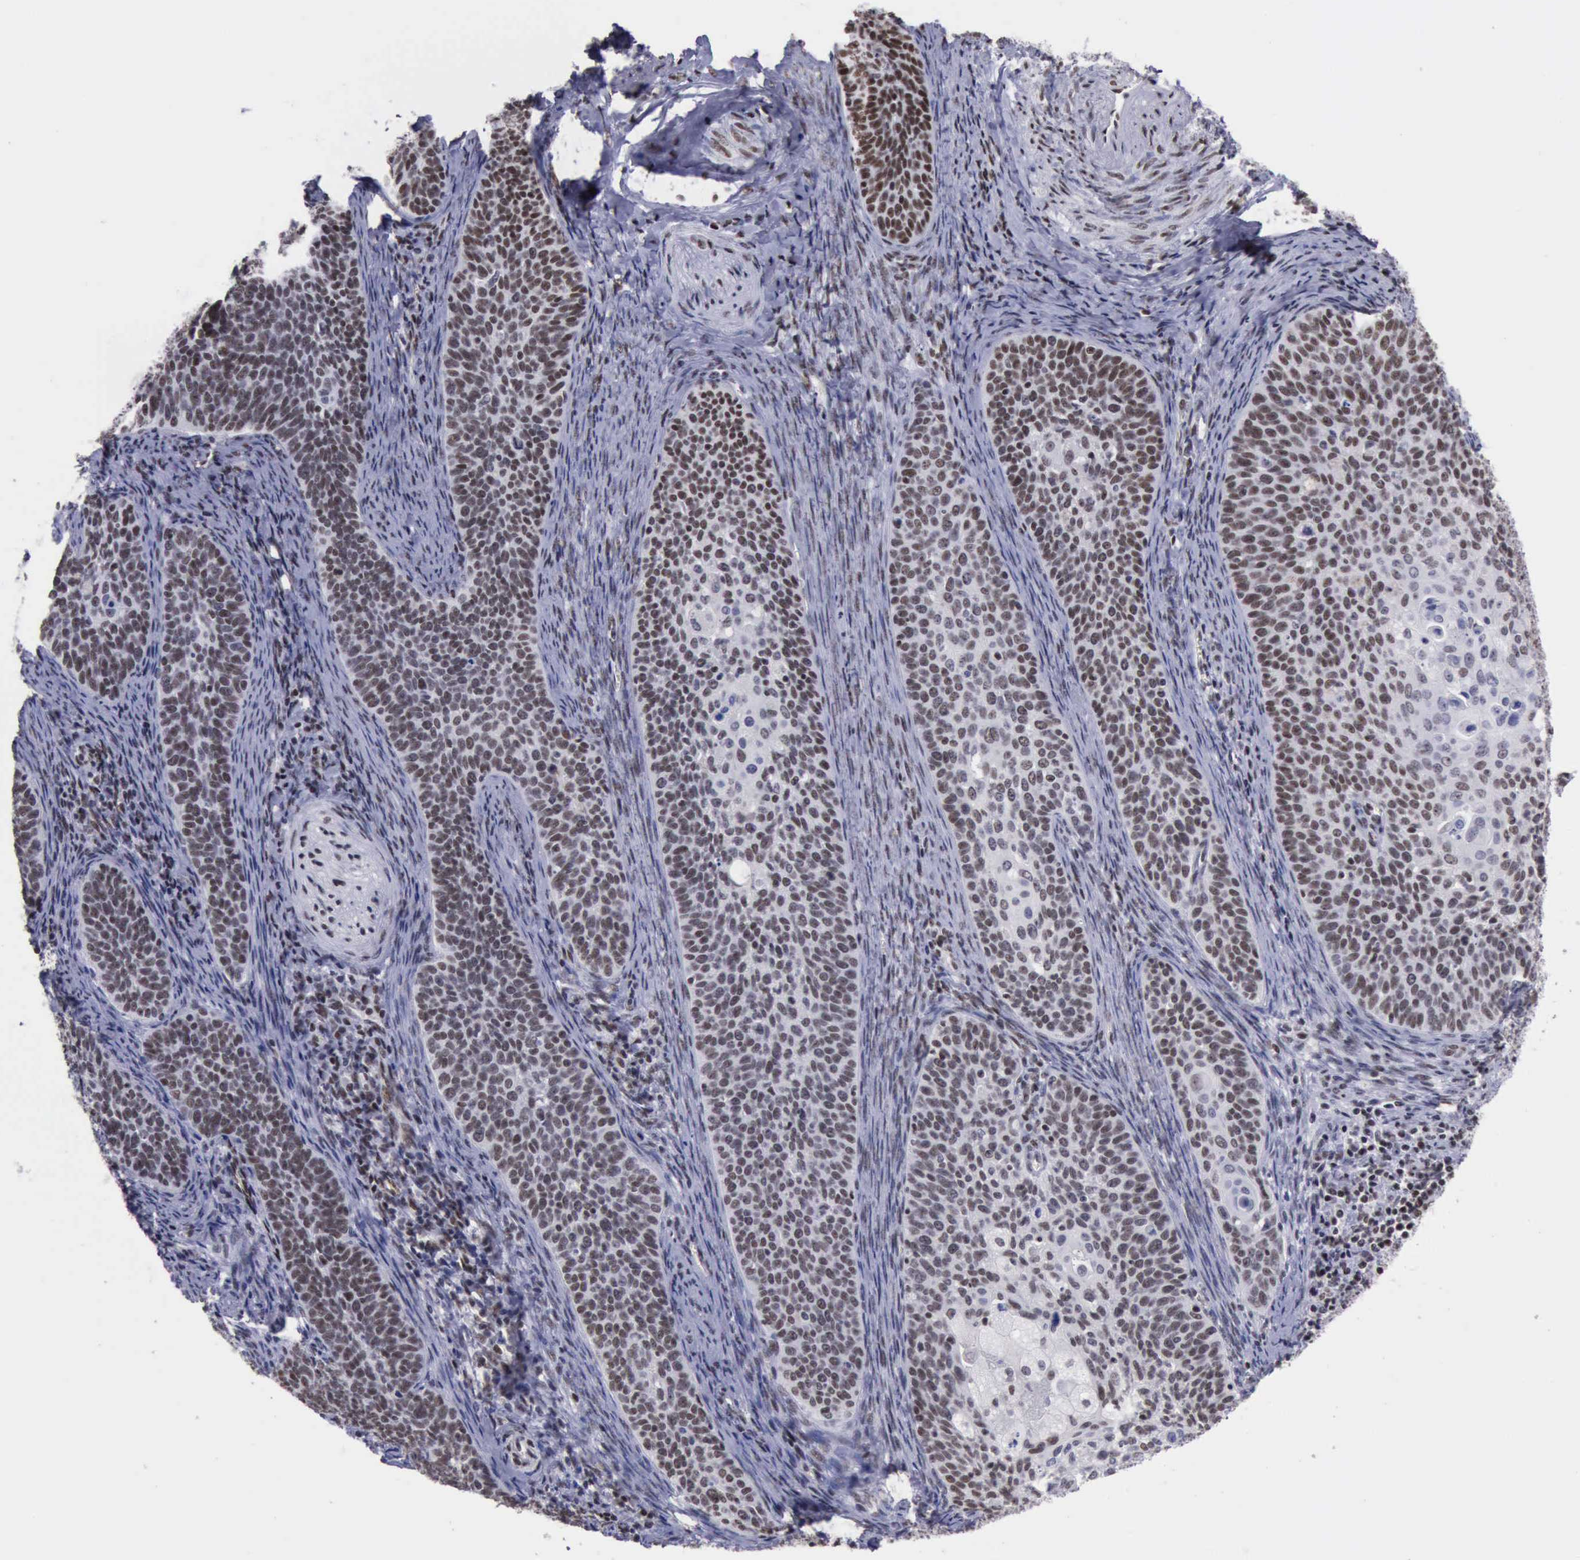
{"staining": {"intensity": "moderate", "quantity": "25%-75%", "location": "nuclear"}, "tissue": "cervical cancer", "cell_type": "Tumor cells", "image_type": "cancer", "snomed": [{"axis": "morphology", "description": "Squamous cell carcinoma, NOS"}, {"axis": "topography", "description": "Cervix"}], "caption": "Cervical cancer (squamous cell carcinoma) stained with a protein marker exhibits moderate staining in tumor cells.", "gene": "YY1", "patient": {"sex": "female", "age": 33}}